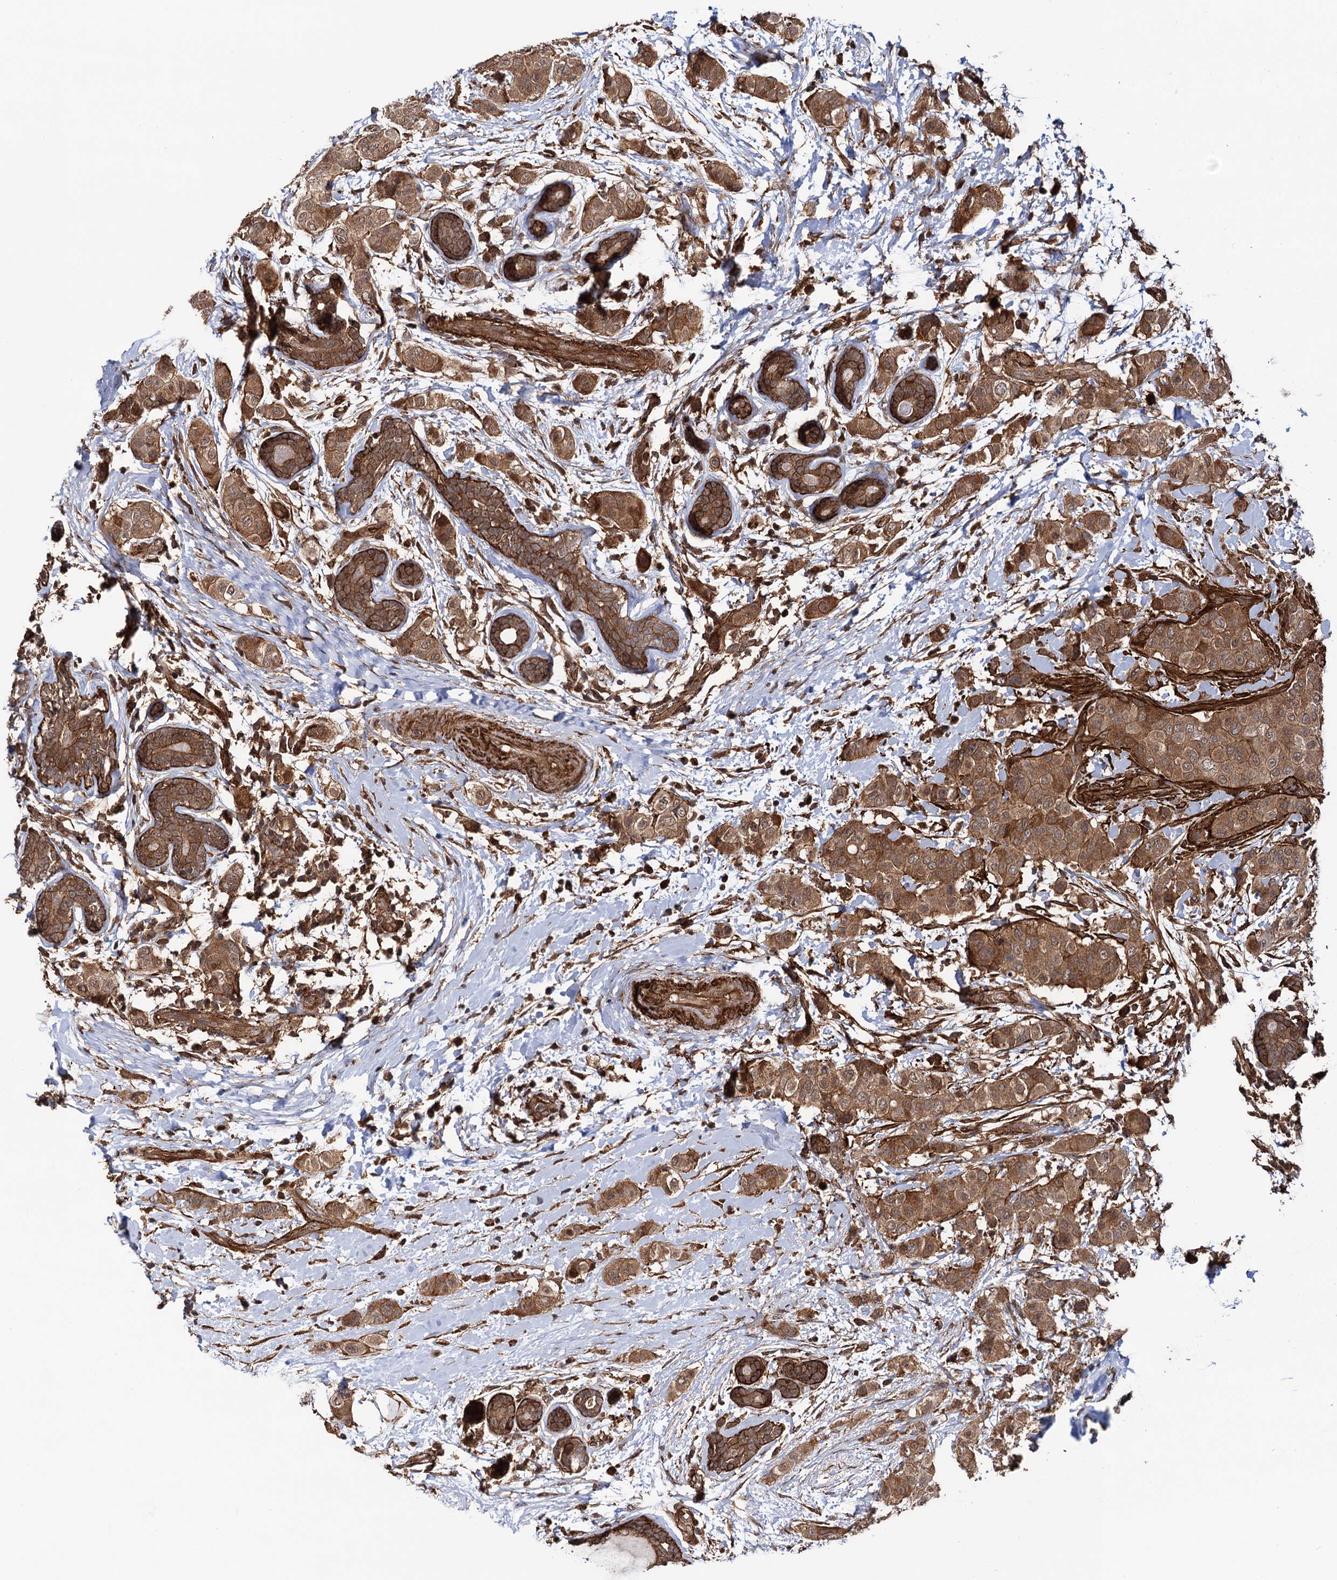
{"staining": {"intensity": "moderate", "quantity": ">75%", "location": "cytoplasmic/membranous,nuclear"}, "tissue": "breast cancer", "cell_type": "Tumor cells", "image_type": "cancer", "snomed": [{"axis": "morphology", "description": "Lobular carcinoma"}, {"axis": "topography", "description": "Breast"}], "caption": "High-magnification brightfield microscopy of breast lobular carcinoma stained with DAB (brown) and counterstained with hematoxylin (blue). tumor cells exhibit moderate cytoplasmic/membranous and nuclear positivity is seen in about>75% of cells.", "gene": "ATP8B4", "patient": {"sex": "female", "age": 51}}